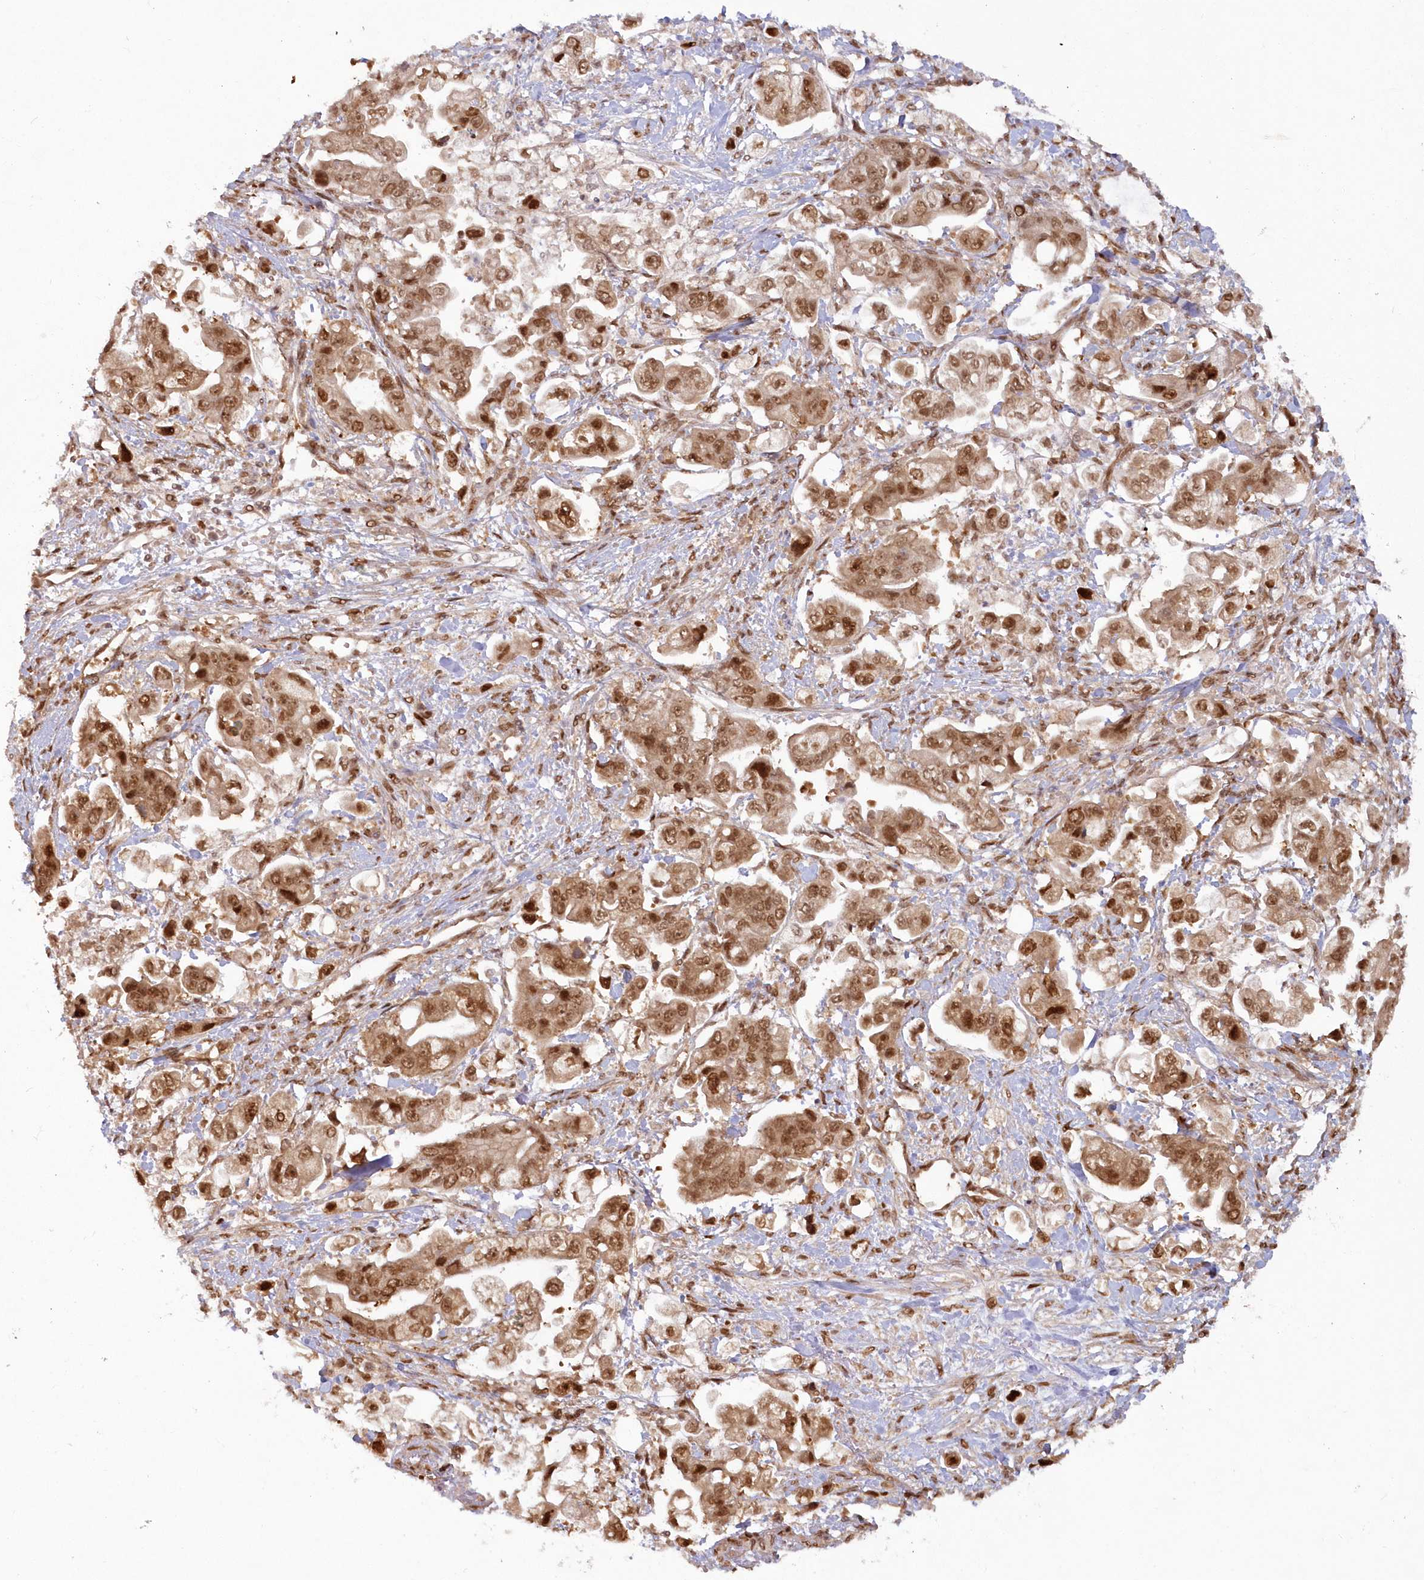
{"staining": {"intensity": "strong", "quantity": ">75%", "location": "cytoplasmic/membranous,nuclear"}, "tissue": "stomach cancer", "cell_type": "Tumor cells", "image_type": "cancer", "snomed": [{"axis": "morphology", "description": "Adenocarcinoma, NOS"}, {"axis": "topography", "description": "Stomach"}], "caption": "A high-resolution image shows immunohistochemistry staining of adenocarcinoma (stomach), which shows strong cytoplasmic/membranous and nuclear expression in approximately >75% of tumor cells.", "gene": "TOGARAM2", "patient": {"sex": "male", "age": 62}}